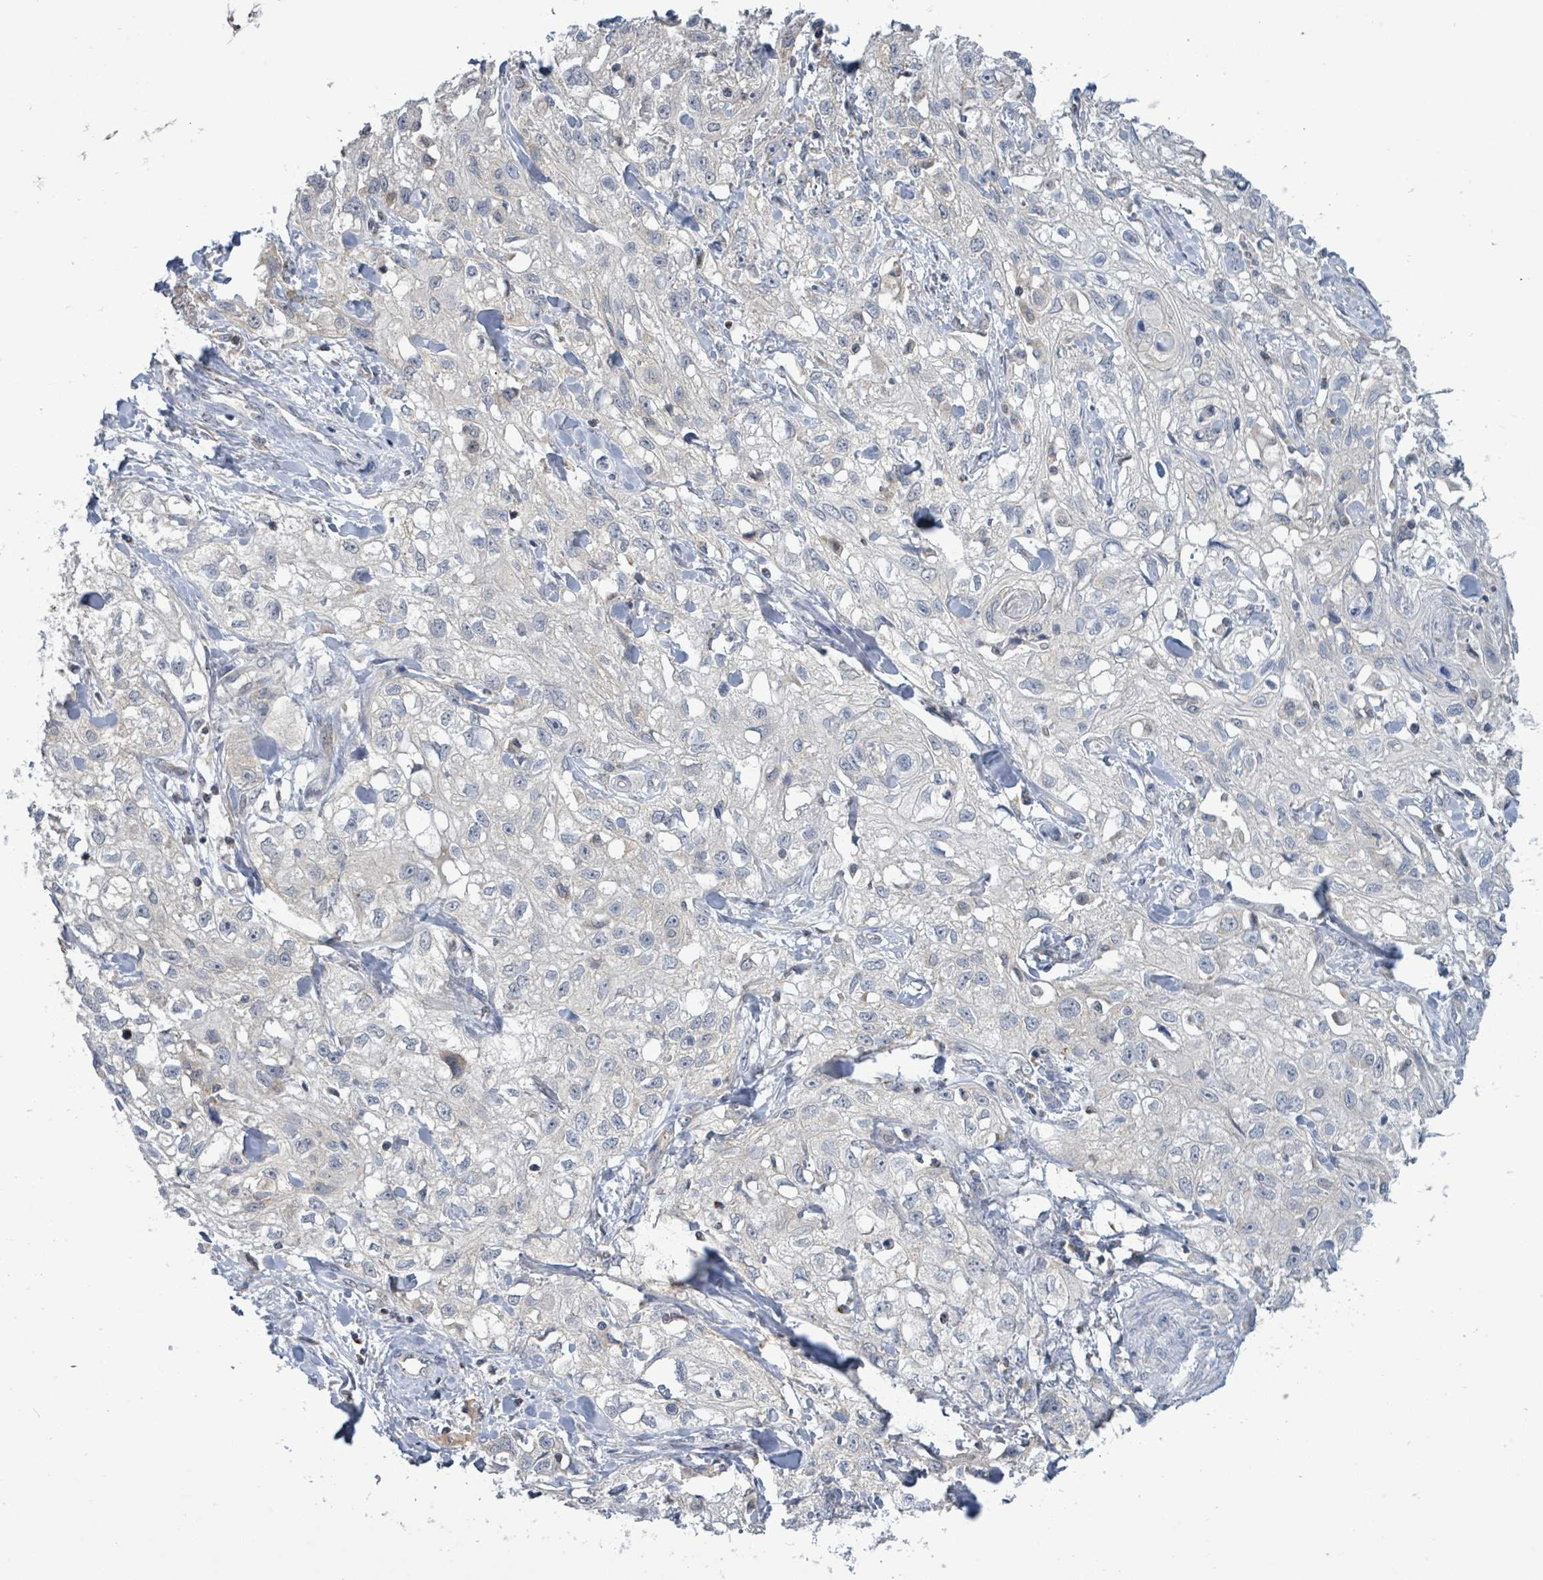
{"staining": {"intensity": "negative", "quantity": "none", "location": "none"}, "tissue": "skin cancer", "cell_type": "Tumor cells", "image_type": "cancer", "snomed": [{"axis": "morphology", "description": "Squamous cell carcinoma, NOS"}, {"axis": "topography", "description": "Skin"}, {"axis": "topography", "description": "Vulva"}], "caption": "Skin cancer was stained to show a protein in brown. There is no significant staining in tumor cells. Nuclei are stained in blue.", "gene": "COQ10B", "patient": {"sex": "female", "age": 86}}